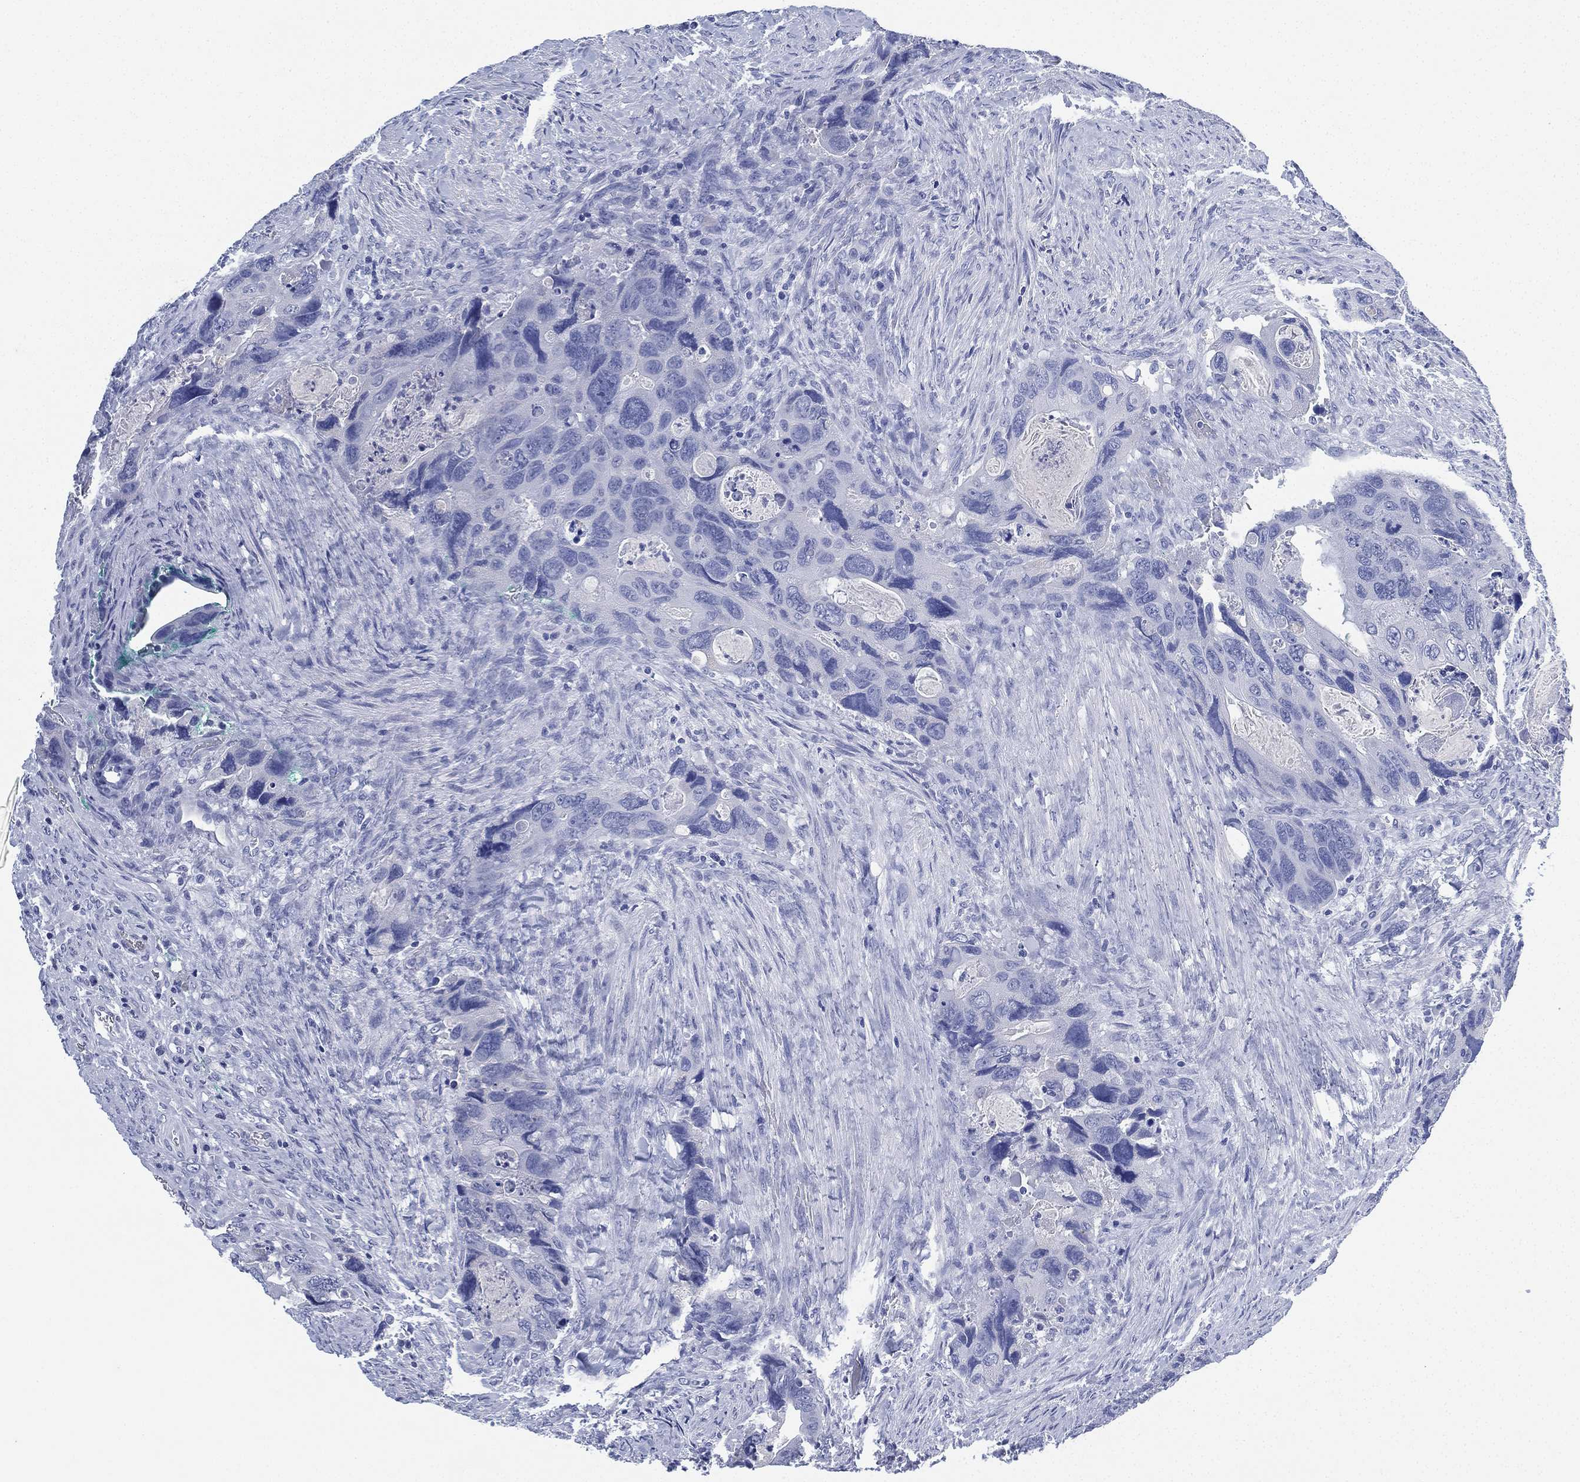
{"staining": {"intensity": "negative", "quantity": "none", "location": "none"}, "tissue": "colorectal cancer", "cell_type": "Tumor cells", "image_type": "cancer", "snomed": [{"axis": "morphology", "description": "Adenocarcinoma, NOS"}, {"axis": "topography", "description": "Rectum"}], "caption": "Tumor cells are negative for protein expression in human adenocarcinoma (colorectal).", "gene": "SLC9C2", "patient": {"sex": "male", "age": 62}}